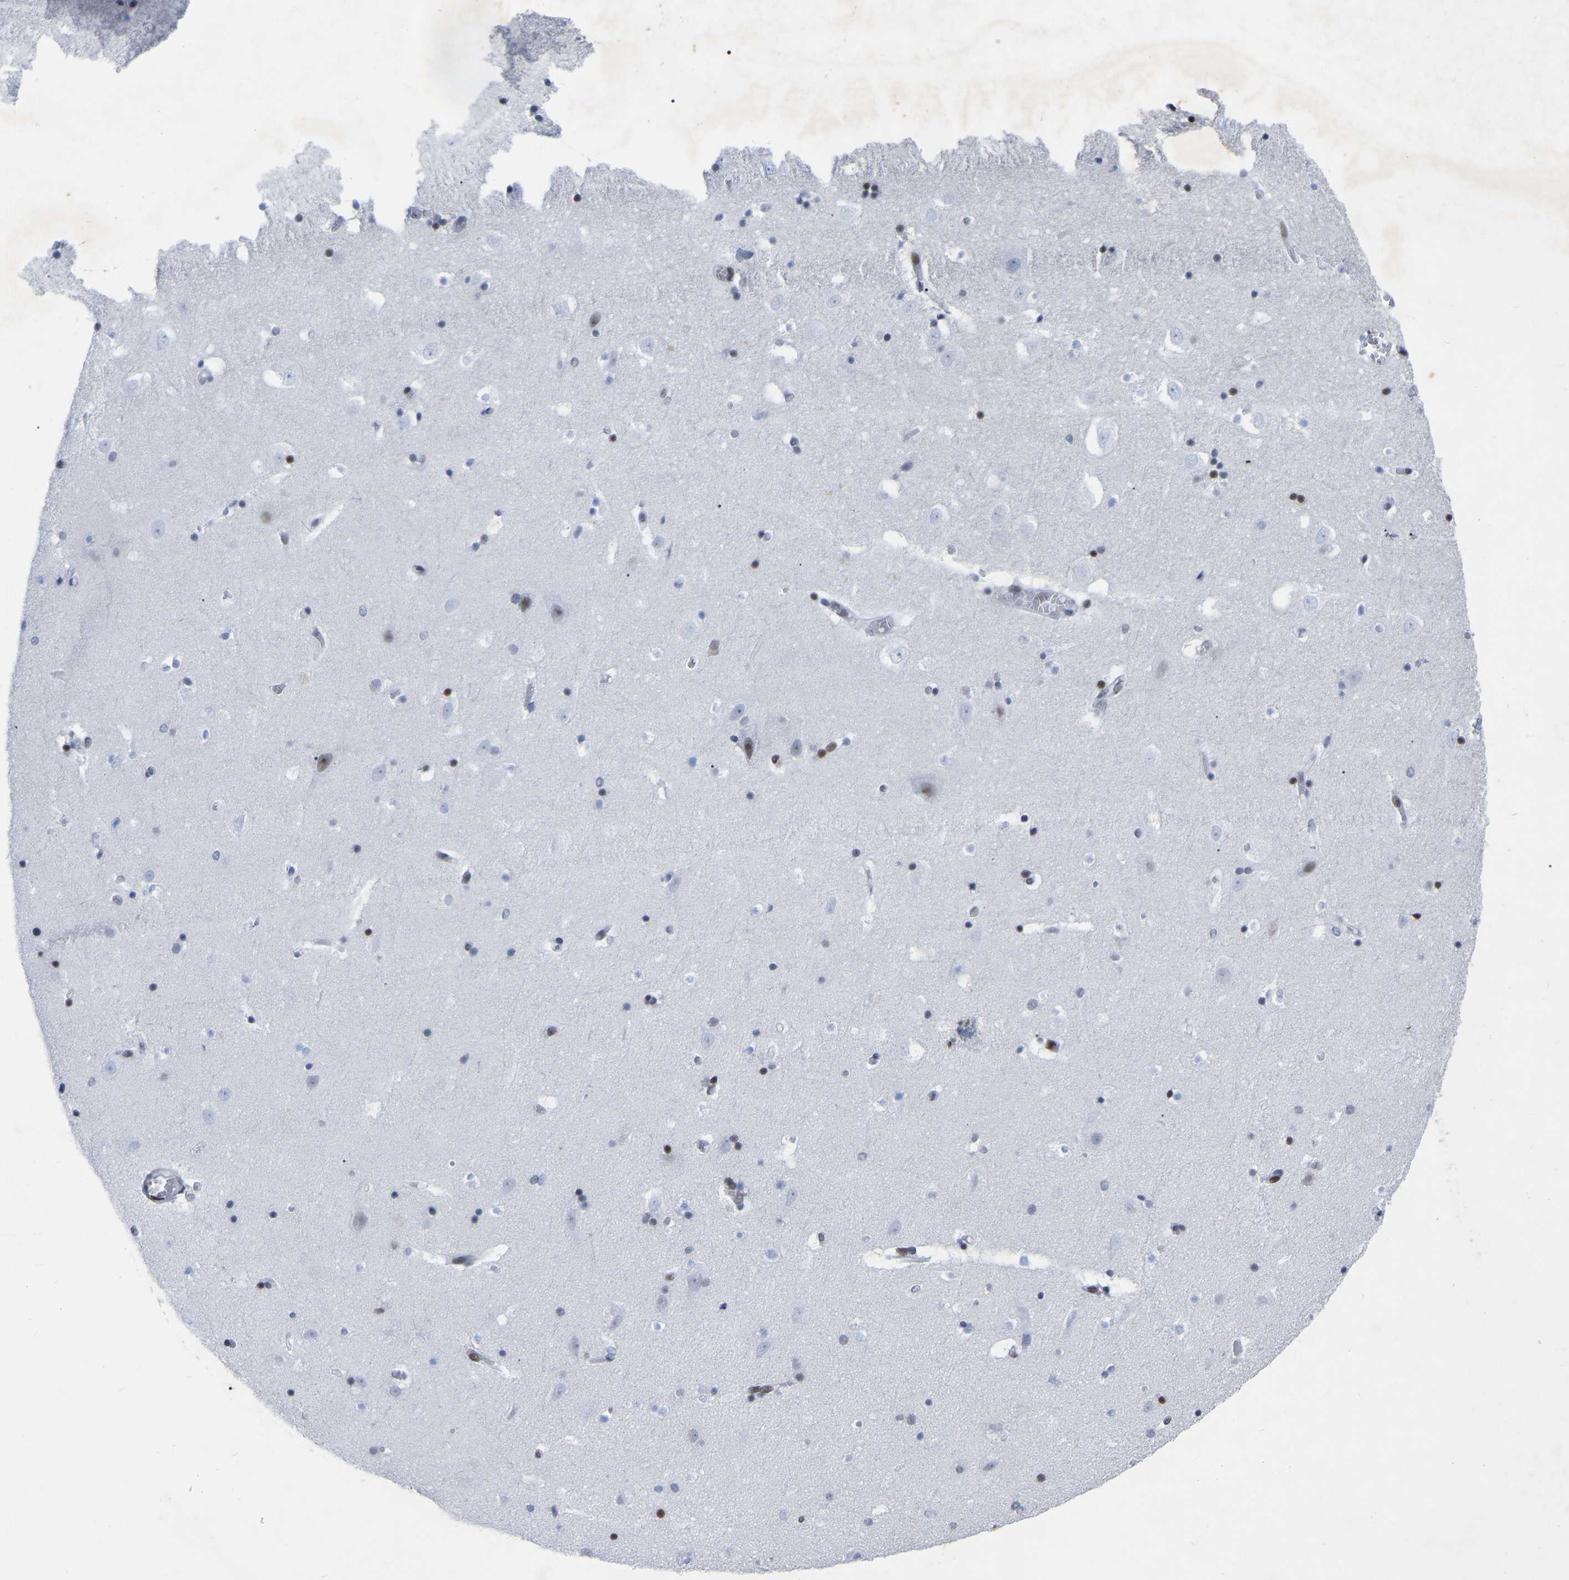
{"staining": {"intensity": "moderate", "quantity": ">75%", "location": "nuclear"}, "tissue": "hippocampus", "cell_type": "Glial cells", "image_type": "normal", "snomed": [{"axis": "morphology", "description": "Normal tissue, NOS"}, {"axis": "topography", "description": "Hippocampus"}], "caption": "An image showing moderate nuclear staining in about >75% of glial cells in normal hippocampus, as visualized by brown immunohistochemical staining.", "gene": "PRCC", "patient": {"sex": "male", "age": 45}}